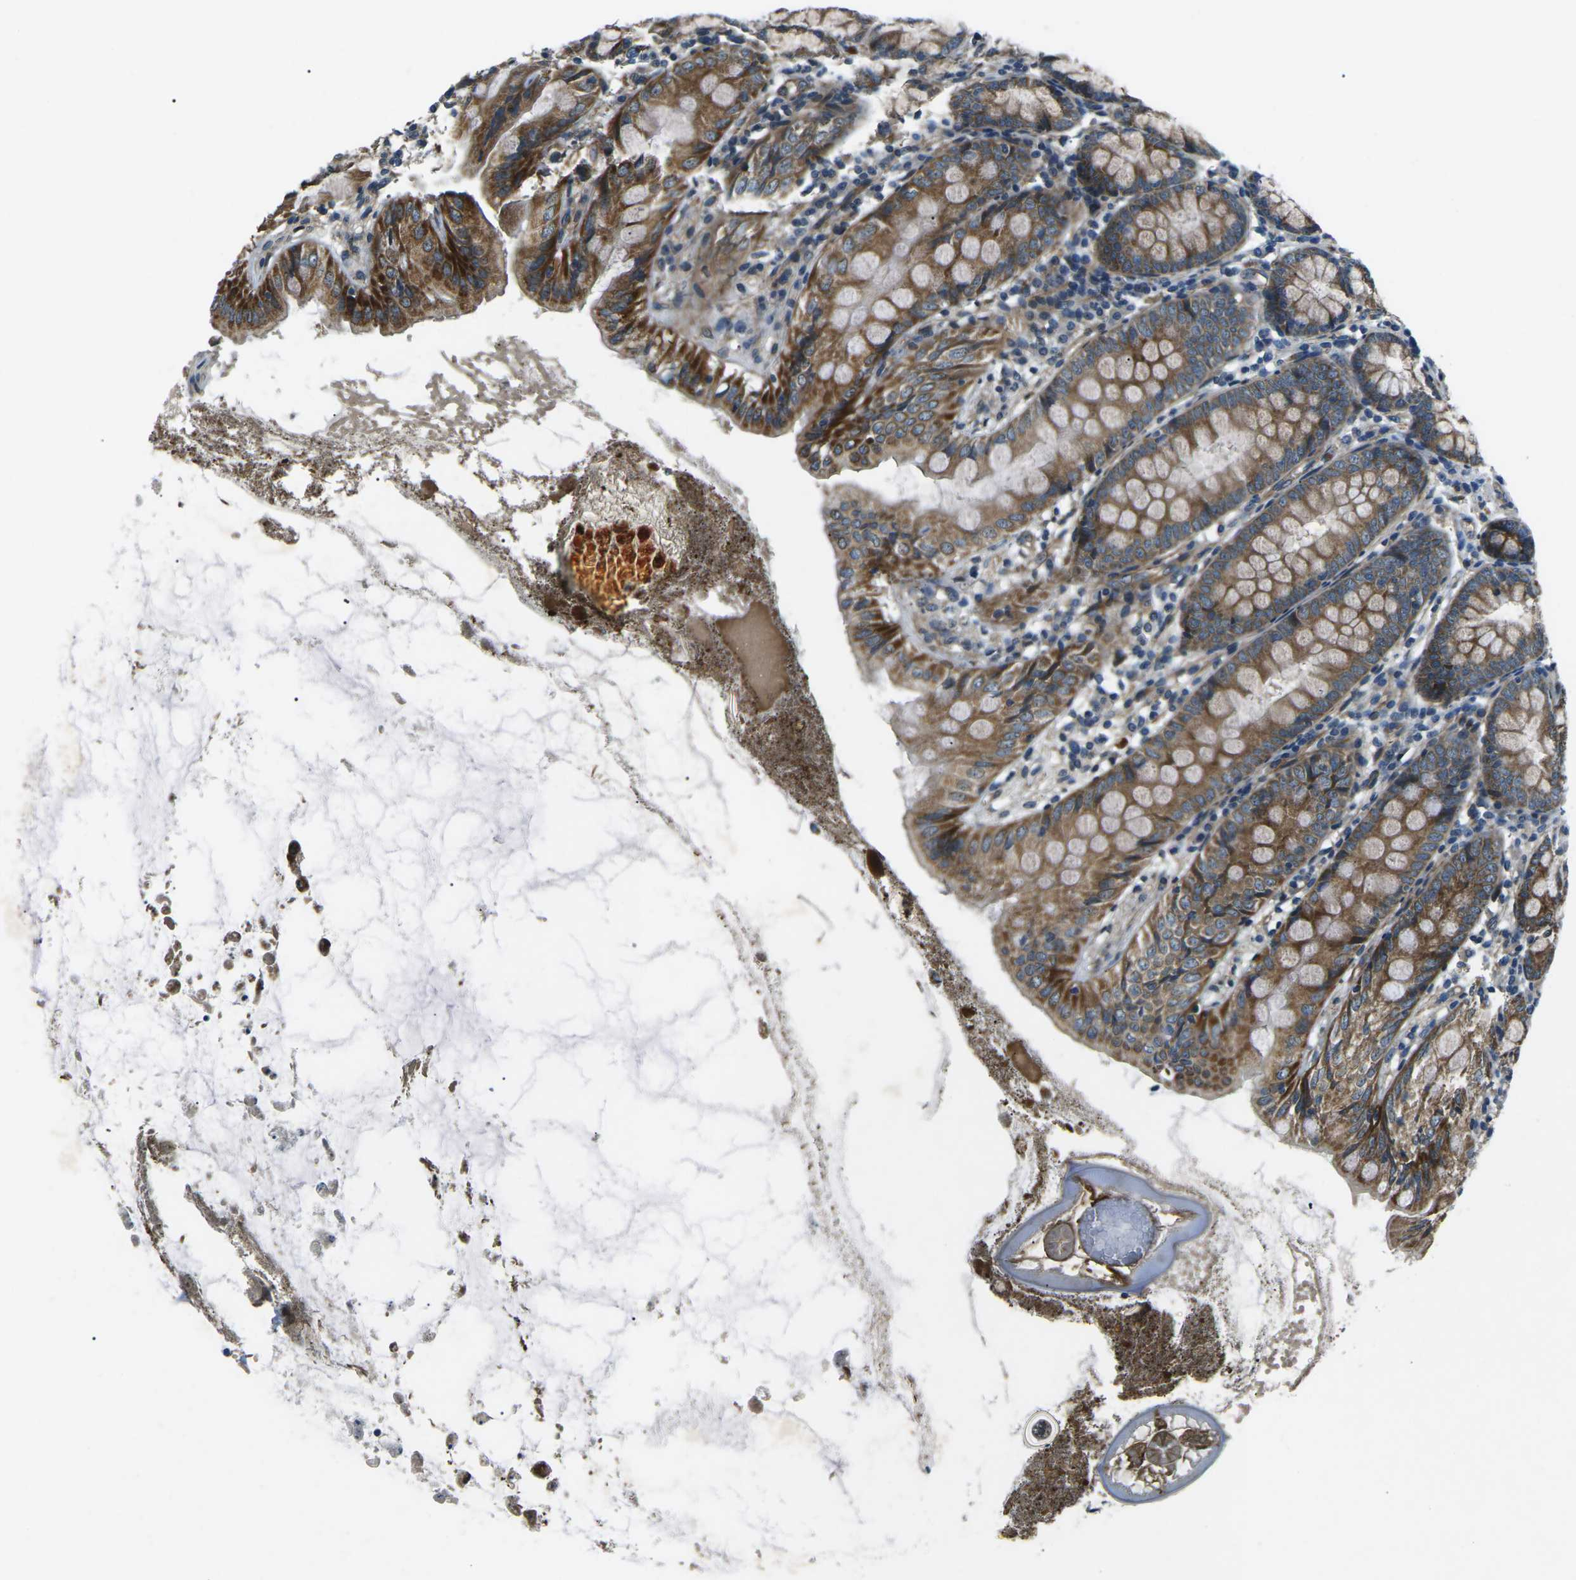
{"staining": {"intensity": "strong", "quantity": ">75%", "location": "cytoplasmic/membranous"}, "tissue": "appendix", "cell_type": "Glandular cells", "image_type": "normal", "snomed": [{"axis": "morphology", "description": "Normal tissue, NOS"}, {"axis": "topography", "description": "Appendix"}], "caption": "Immunohistochemical staining of benign human appendix shows strong cytoplasmic/membranous protein positivity in approximately >75% of glandular cells.", "gene": "AFAP1", "patient": {"sex": "female", "age": 77}}